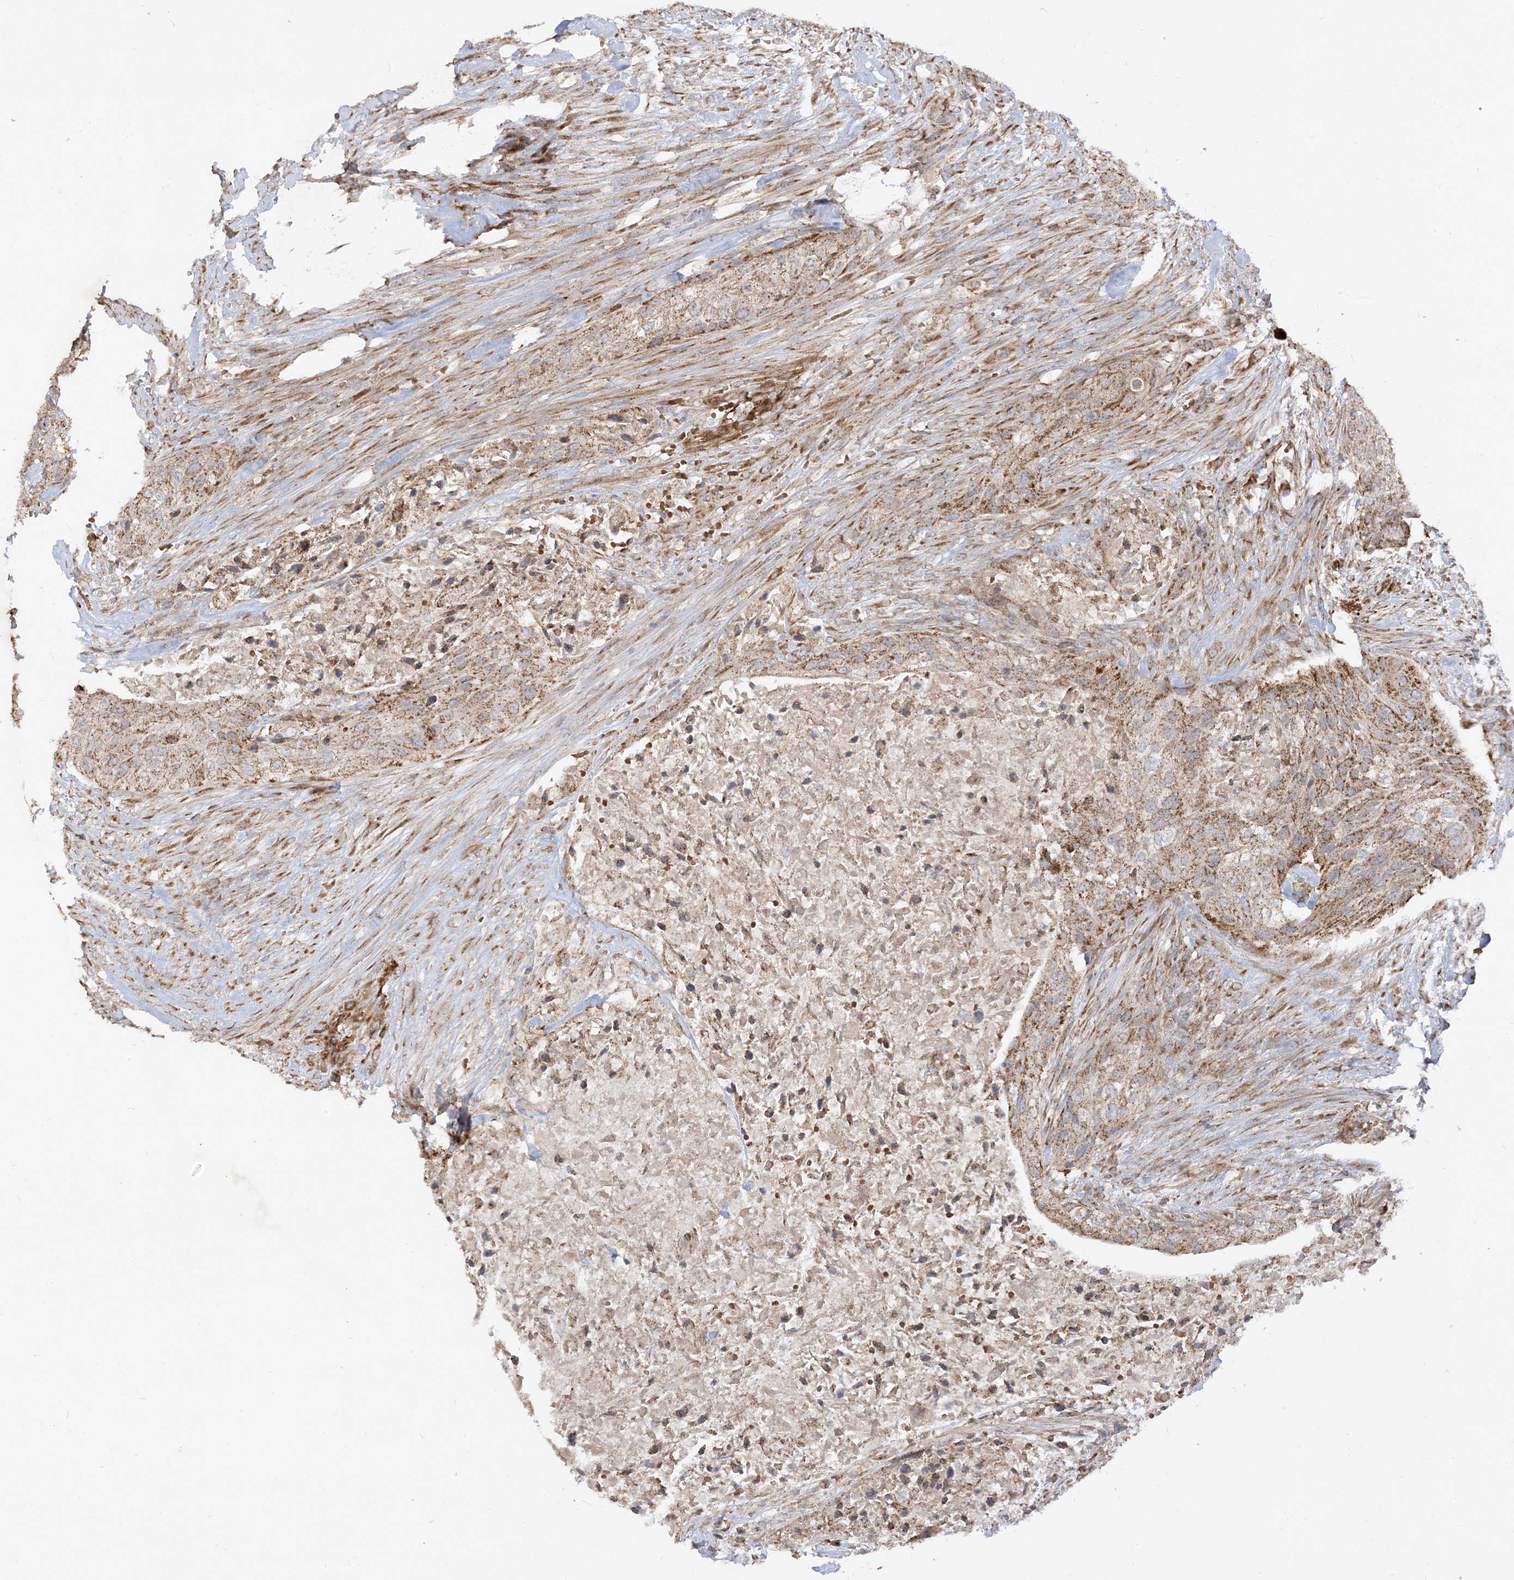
{"staining": {"intensity": "moderate", "quantity": ">75%", "location": "cytoplasmic/membranous"}, "tissue": "urothelial cancer", "cell_type": "Tumor cells", "image_type": "cancer", "snomed": [{"axis": "morphology", "description": "Urothelial carcinoma, High grade"}, {"axis": "topography", "description": "Urinary bladder"}], "caption": "Immunohistochemistry (IHC) (DAB (3,3'-diaminobenzidine)) staining of urothelial cancer demonstrates moderate cytoplasmic/membranous protein staining in about >75% of tumor cells. (IHC, brightfield microscopy, high magnification).", "gene": "AARS2", "patient": {"sex": "male", "age": 35}}